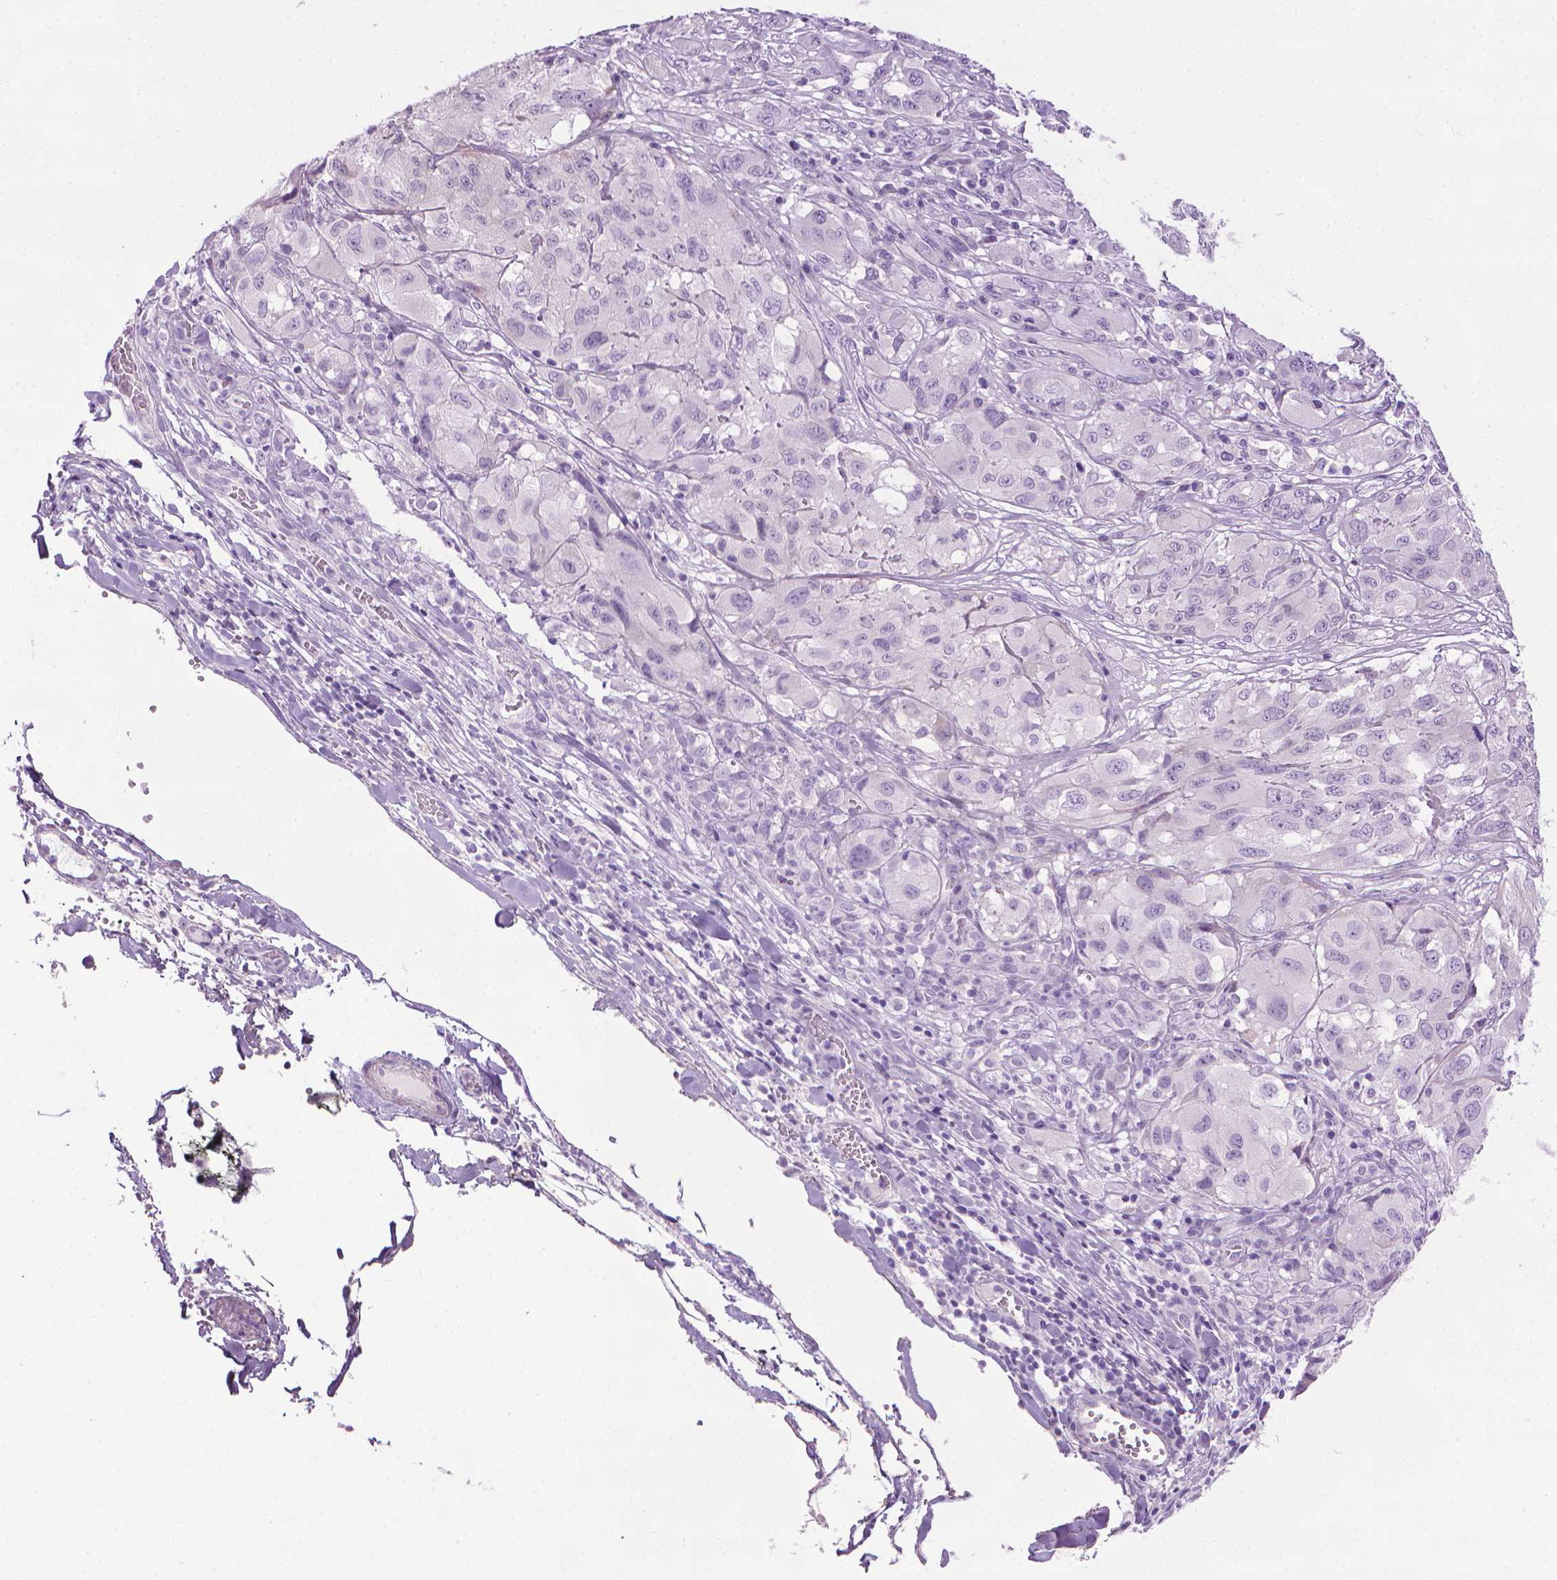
{"staining": {"intensity": "negative", "quantity": "none", "location": "none"}, "tissue": "melanoma", "cell_type": "Tumor cells", "image_type": "cancer", "snomed": [{"axis": "morphology", "description": "Malignant melanoma, NOS"}, {"axis": "topography", "description": "Skin"}], "caption": "DAB (3,3'-diaminobenzidine) immunohistochemical staining of human malignant melanoma demonstrates no significant expression in tumor cells.", "gene": "DNAI7", "patient": {"sex": "female", "age": 91}}